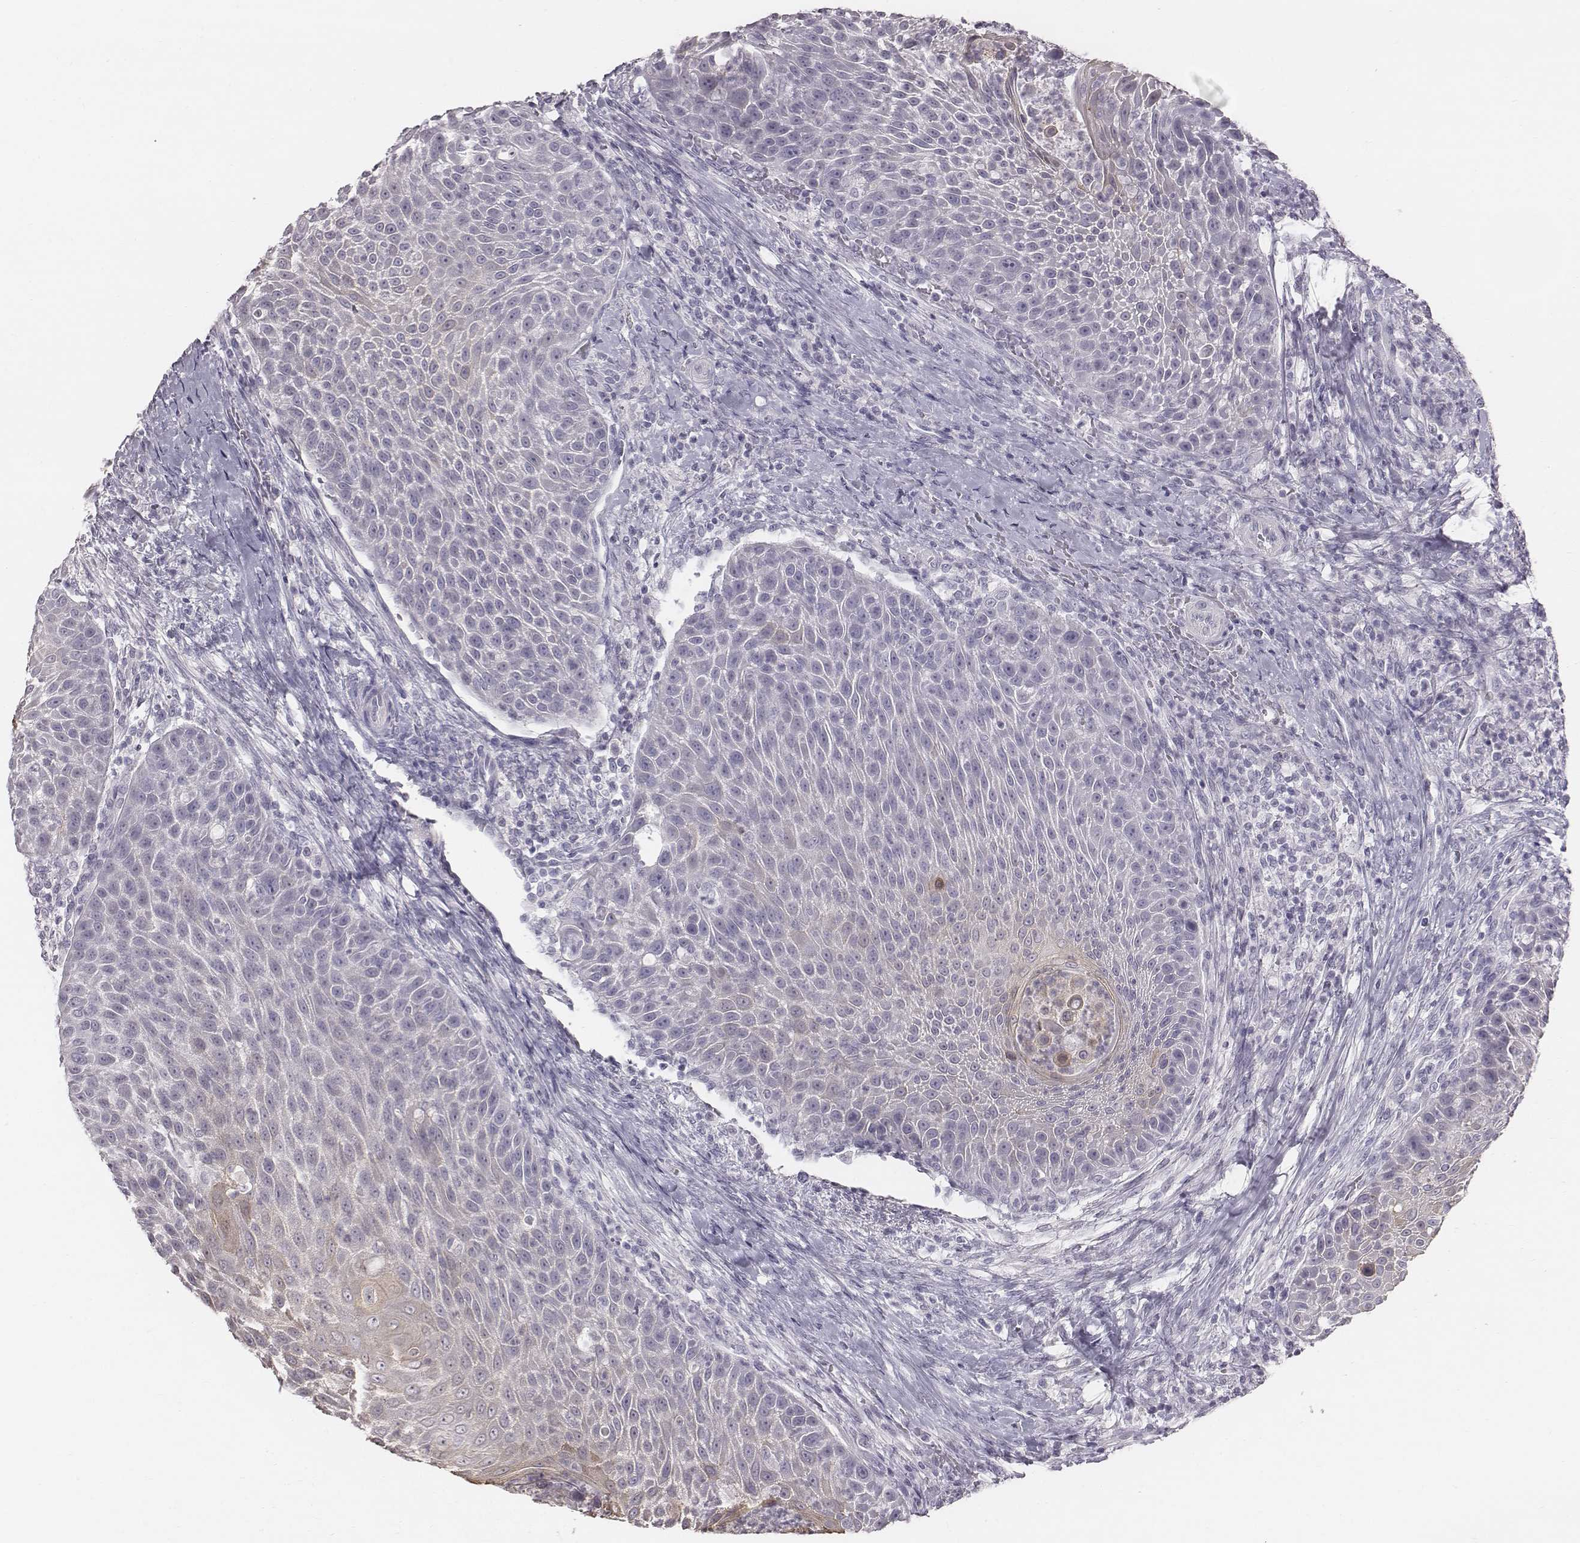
{"staining": {"intensity": "weak", "quantity": "<25%", "location": "cytoplasmic/membranous"}, "tissue": "head and neck cancer", "cell_type": "Tumor cells", "image_type": "cancer", "snomed": [{"axis": "morphology", "description": "Squamous cell carcinoma, NOS"}, {"axis": "topography", "description": "Head-Neck"}], "caption": "A micrograph of human head and neck cancer (squamous cell carcinoma) is negative for staining in tumor cells. Brightfield microscopy of IHC stained with DAB (brown) and hematoxylin (blue), captured at high magnification.", "gene": "C6orf58", "patient": {"sex": "male", "age": 69}}